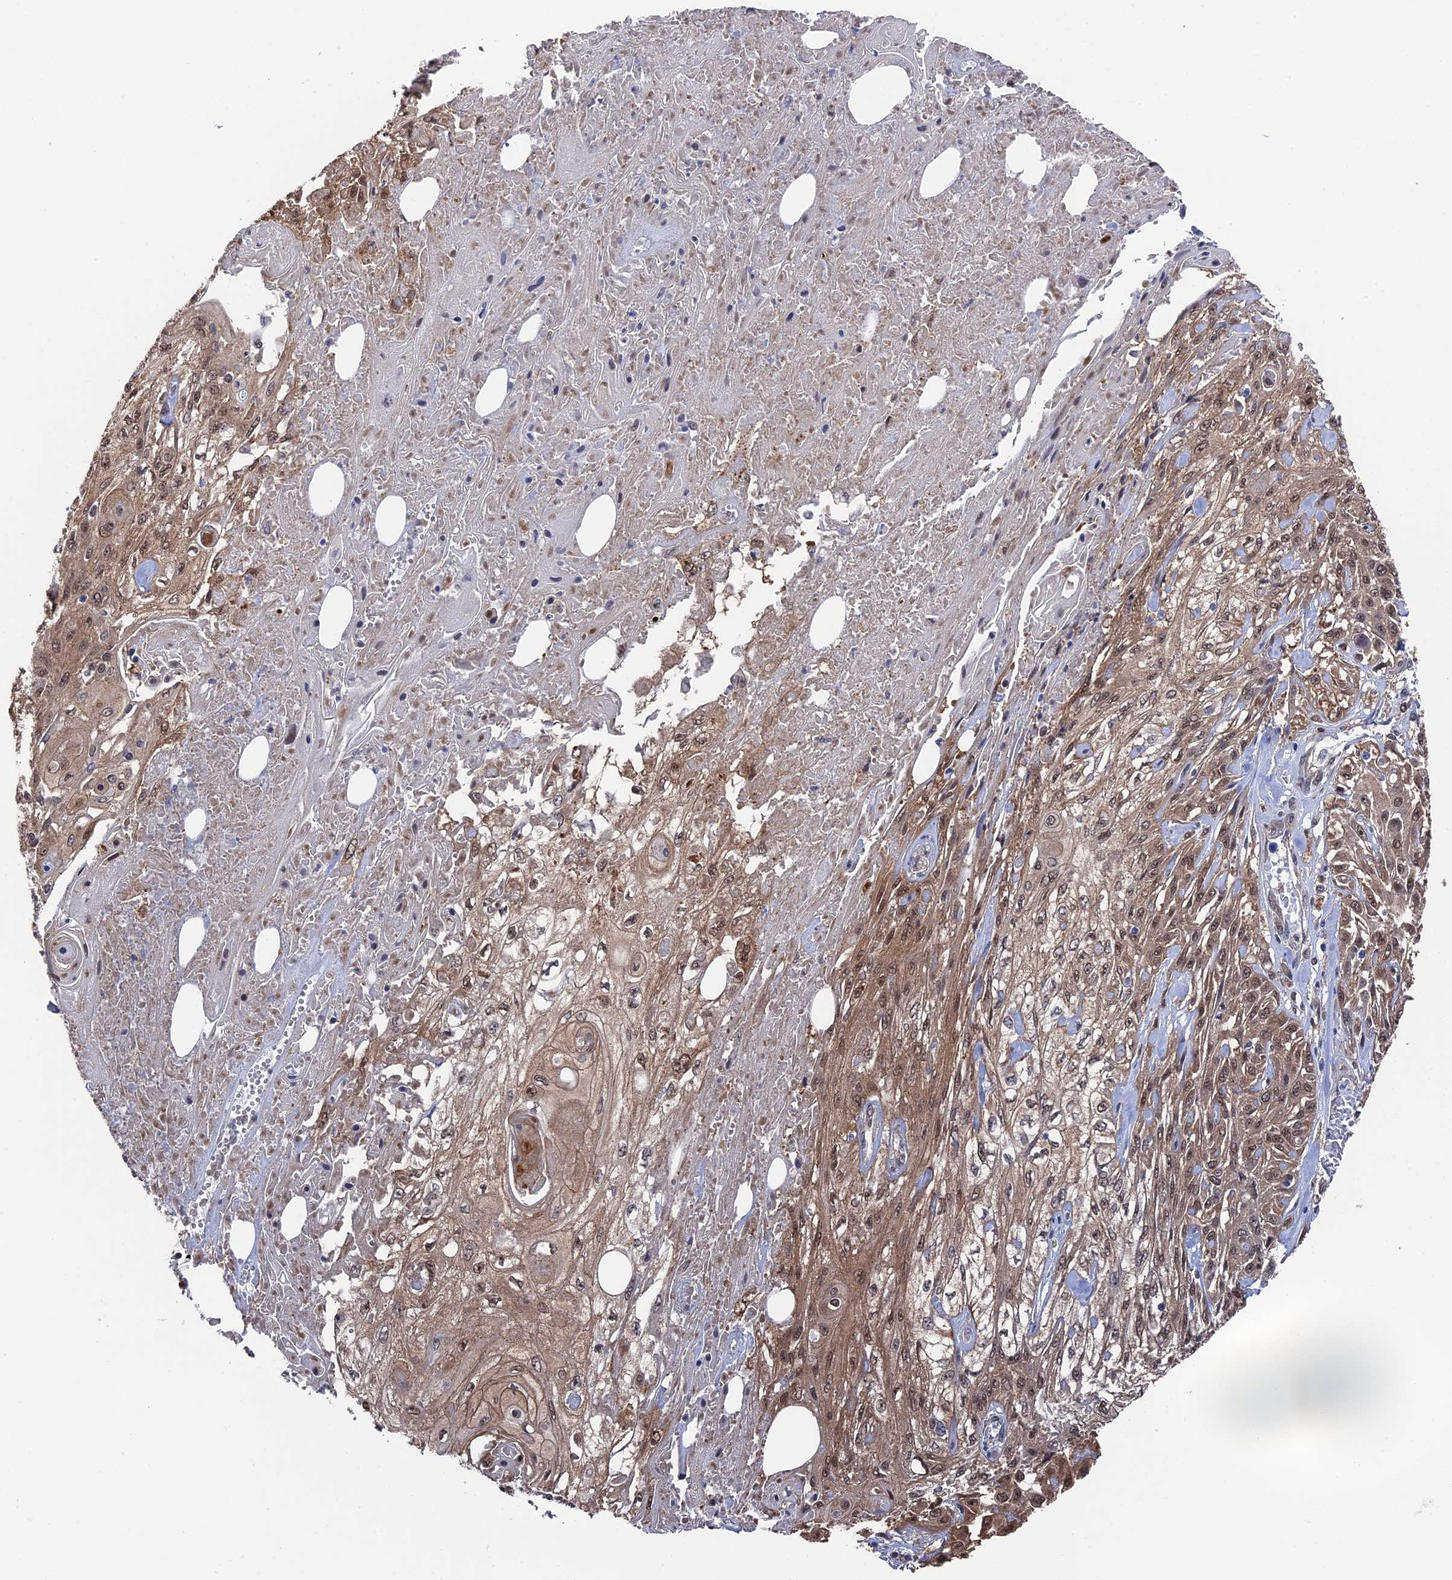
{"staining": {"intensity": "moderate", "quantity": ">75%", "location": "cytoplasmic/membranous,nuclear"}, "tissue": "skin cancer", "cell_type": "Tumor cells", "image_type": "cancer", "snomed": [{"axis": "morphology", "description": "Squamous cell carcinoma, NOS"}, {"axis": "morphology", "description": "Squamous cell carcinoma, metastatic, NOS"}, {"axis": "topography", "description": "Skin"}, {"axis": "topography", "description": "Lymph node"}], "caption": "A brown stain labels moderate cytoplasmic/membranous and nuclear positivity of a protein in human skin cancer tumor cells. (Brightfield microscopy of DAB IHC at high magnification).", "gene": "RNH1", "patient": {"sex": "male", "age": 75}}